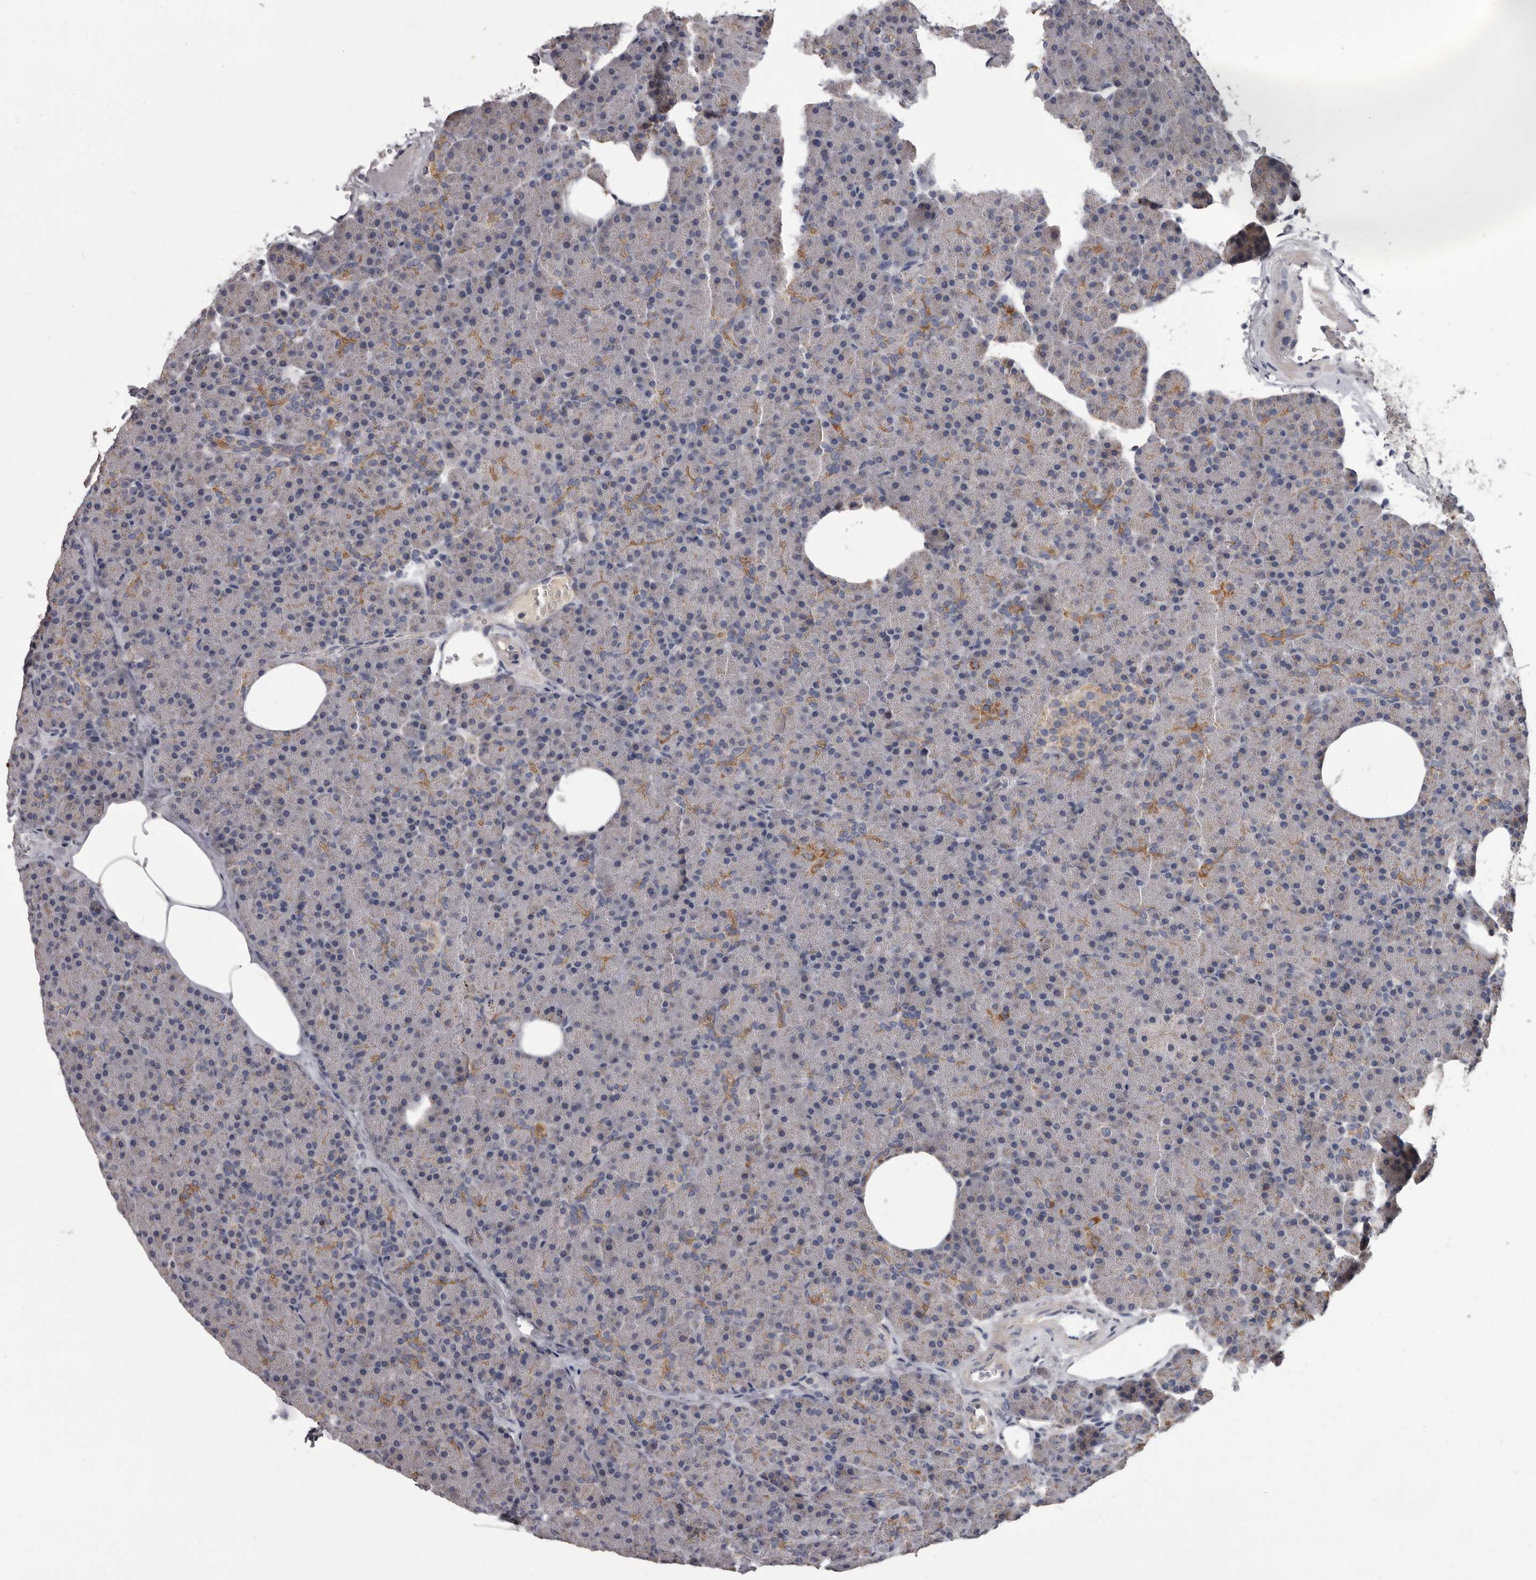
{"staining": {"intensity": "moderate", "quantity": "<25%", "location": "cytoplasmic/membranous"}, "tissue": "pancreas", "cell_type": "Exocrine glandular cells", "image_type": "normal", "snomed": [{"axis": "morphology", "description": "Normal tissue, NOS"}, {"axis": "morphology", "description": "Carcinoid, malignant, NOS"}, {"axis": "topography", "description": "Pancreas"}], "caption": "Protein staining exhibits moderate cytoplasmic/membranous positivity in about <25% of exocrine glandular cells in normal pancreas.", "gene": "ALDH5A1", "patient": {"sex": "female", "age": 35}}